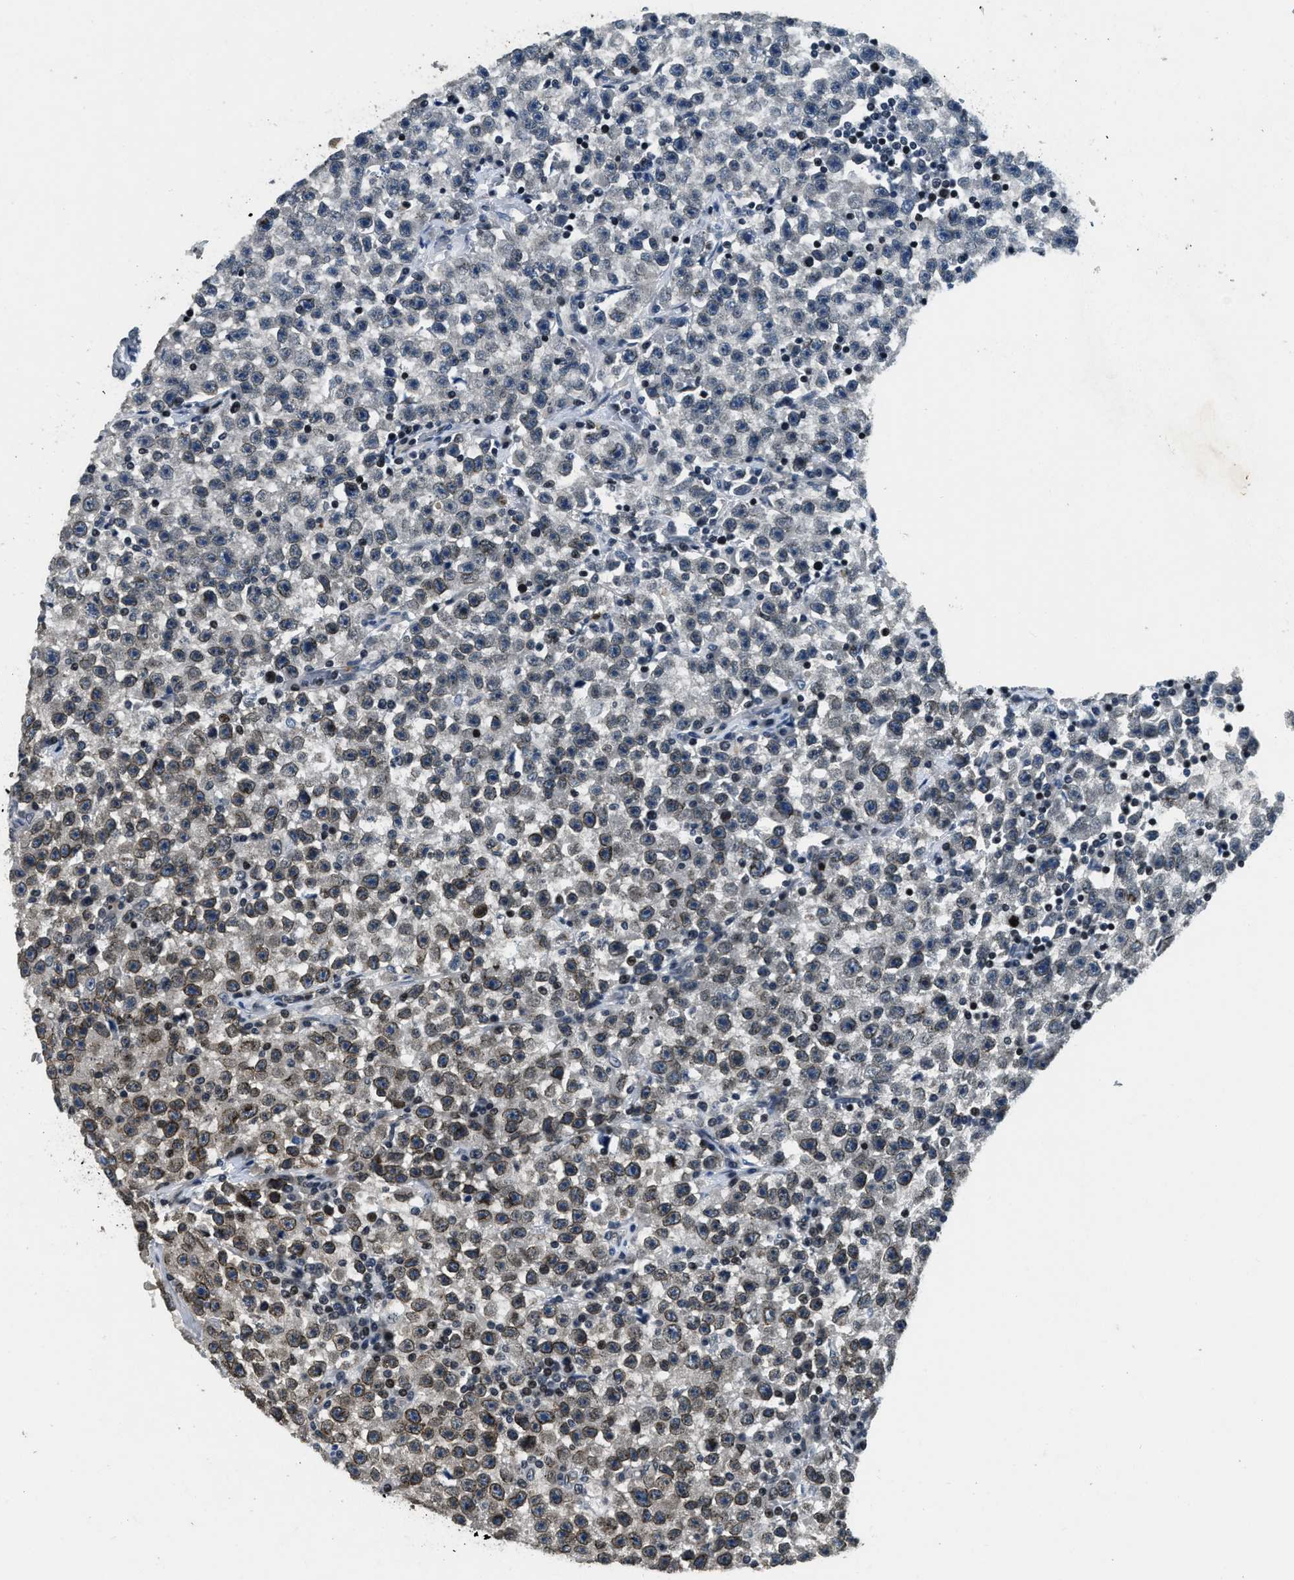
{"staining": {"intensity": "moderate", "quantity": "25%-75%", "location": "nuclear"}, "tissue": "testis cancer", "cell_type": "Tumor cells", "image_type": "cancer", "snomed": [{"axis": "morphology", "description": "Seminoma, NOS"}, {"axis": "topography", "description": "Testis"}], "caption": "Immunohistochemistry (IHC) (DAB (3,3'-diaminobenzidine)) staining of testis seminoma displays moderate nuclear protein positivity in approximately 25%-75% of tumor cells.", "gene": "ZC3HC1", "patient": {"sex": "male", "age": 22}}